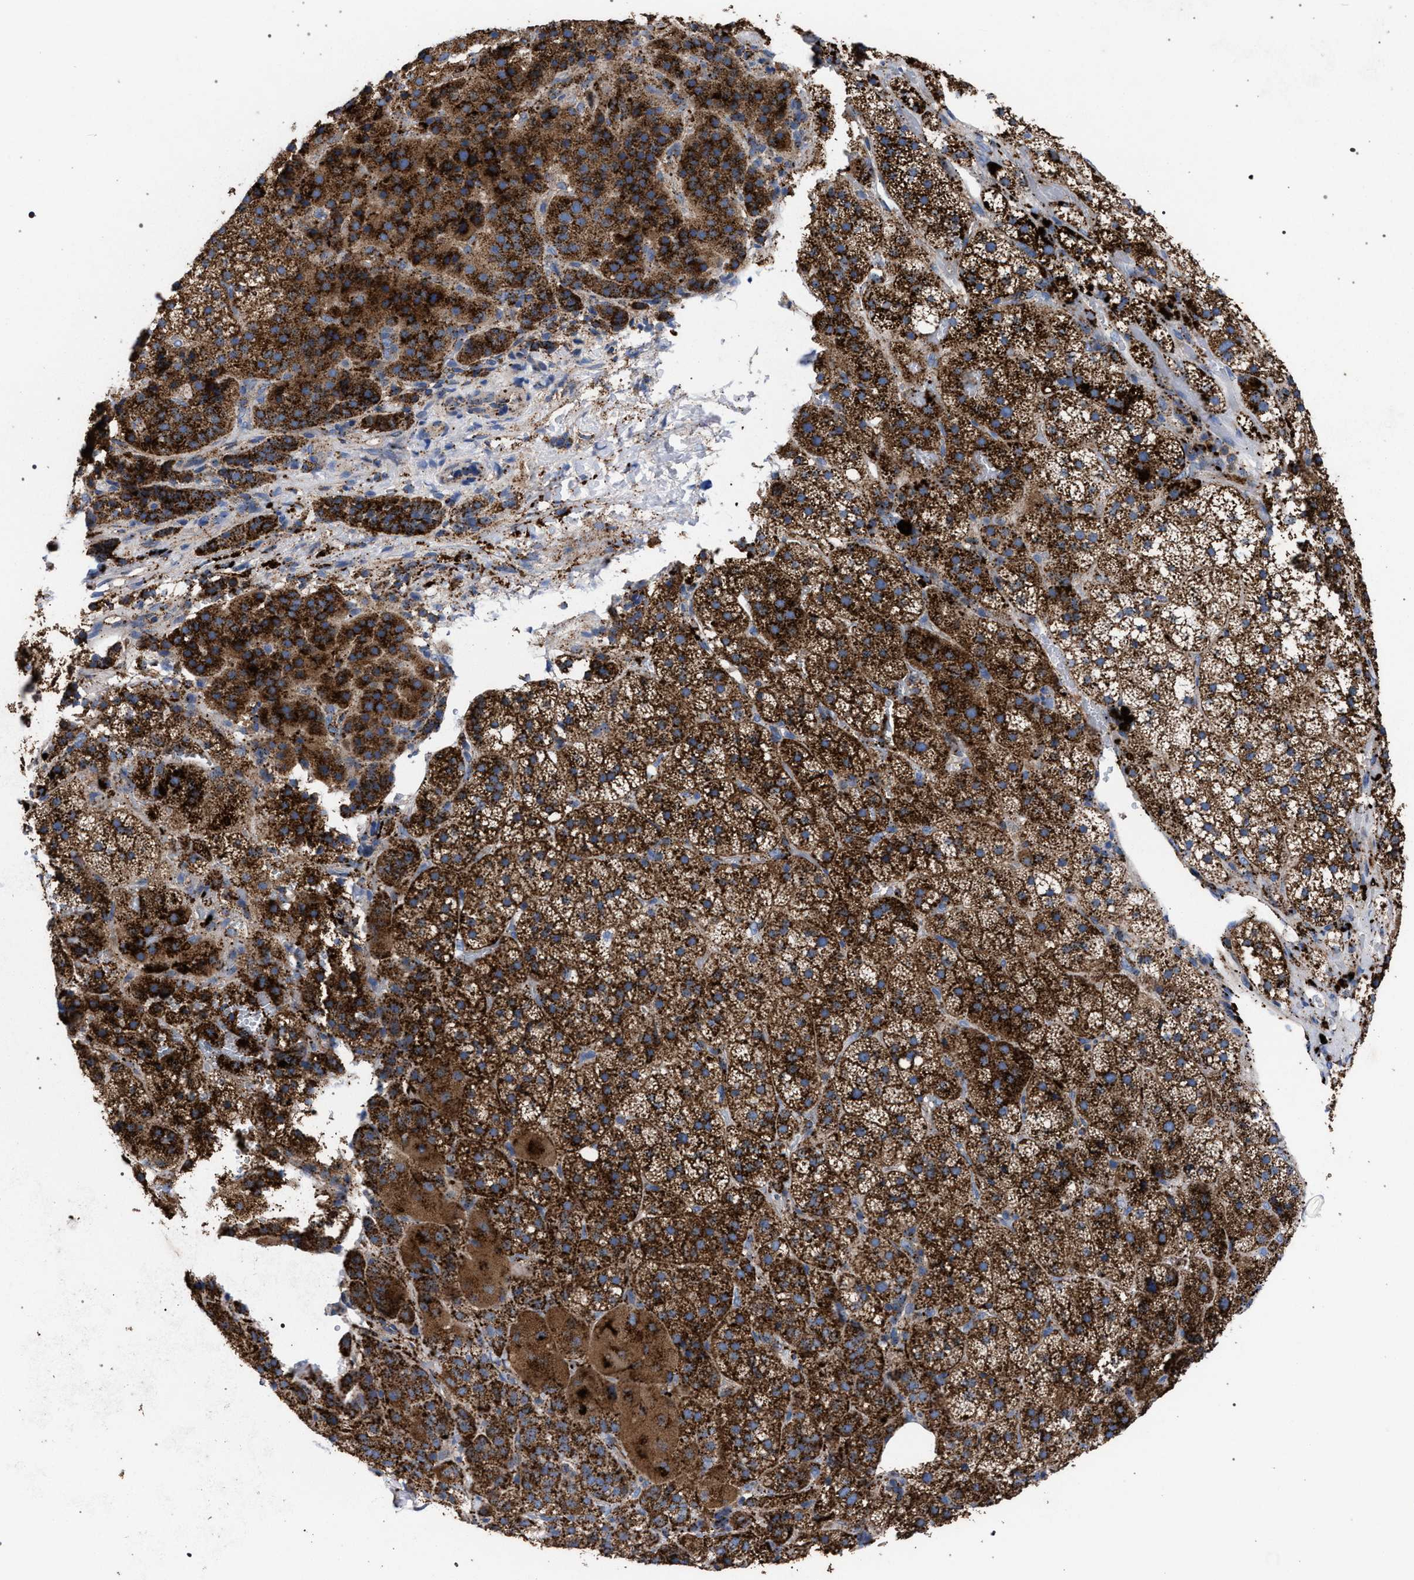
{"staining": {"intensity": "strong", "quantity": ">75%", "location": "cytoplasmic/membranous"}, "tissue": "adrenal gland", "cell_type": "Glandular cells", "image_type": "normal", "snomed": [{"axis": "morphology", "description": "Normal tissue, NOS"}, {"axis": "topography", "description": "Adrenal gland"}], "caption": "Immunohistochemistry (IHC) (DAB (3,3'-diaminobenzidine)) staining of benign human adrenal gland displays strong cytoplasmic/membranous protein positivity in approximately >75% of glandular cells.", "gene": "PPT1", "patient": {"sex": "female", "age": 59}}